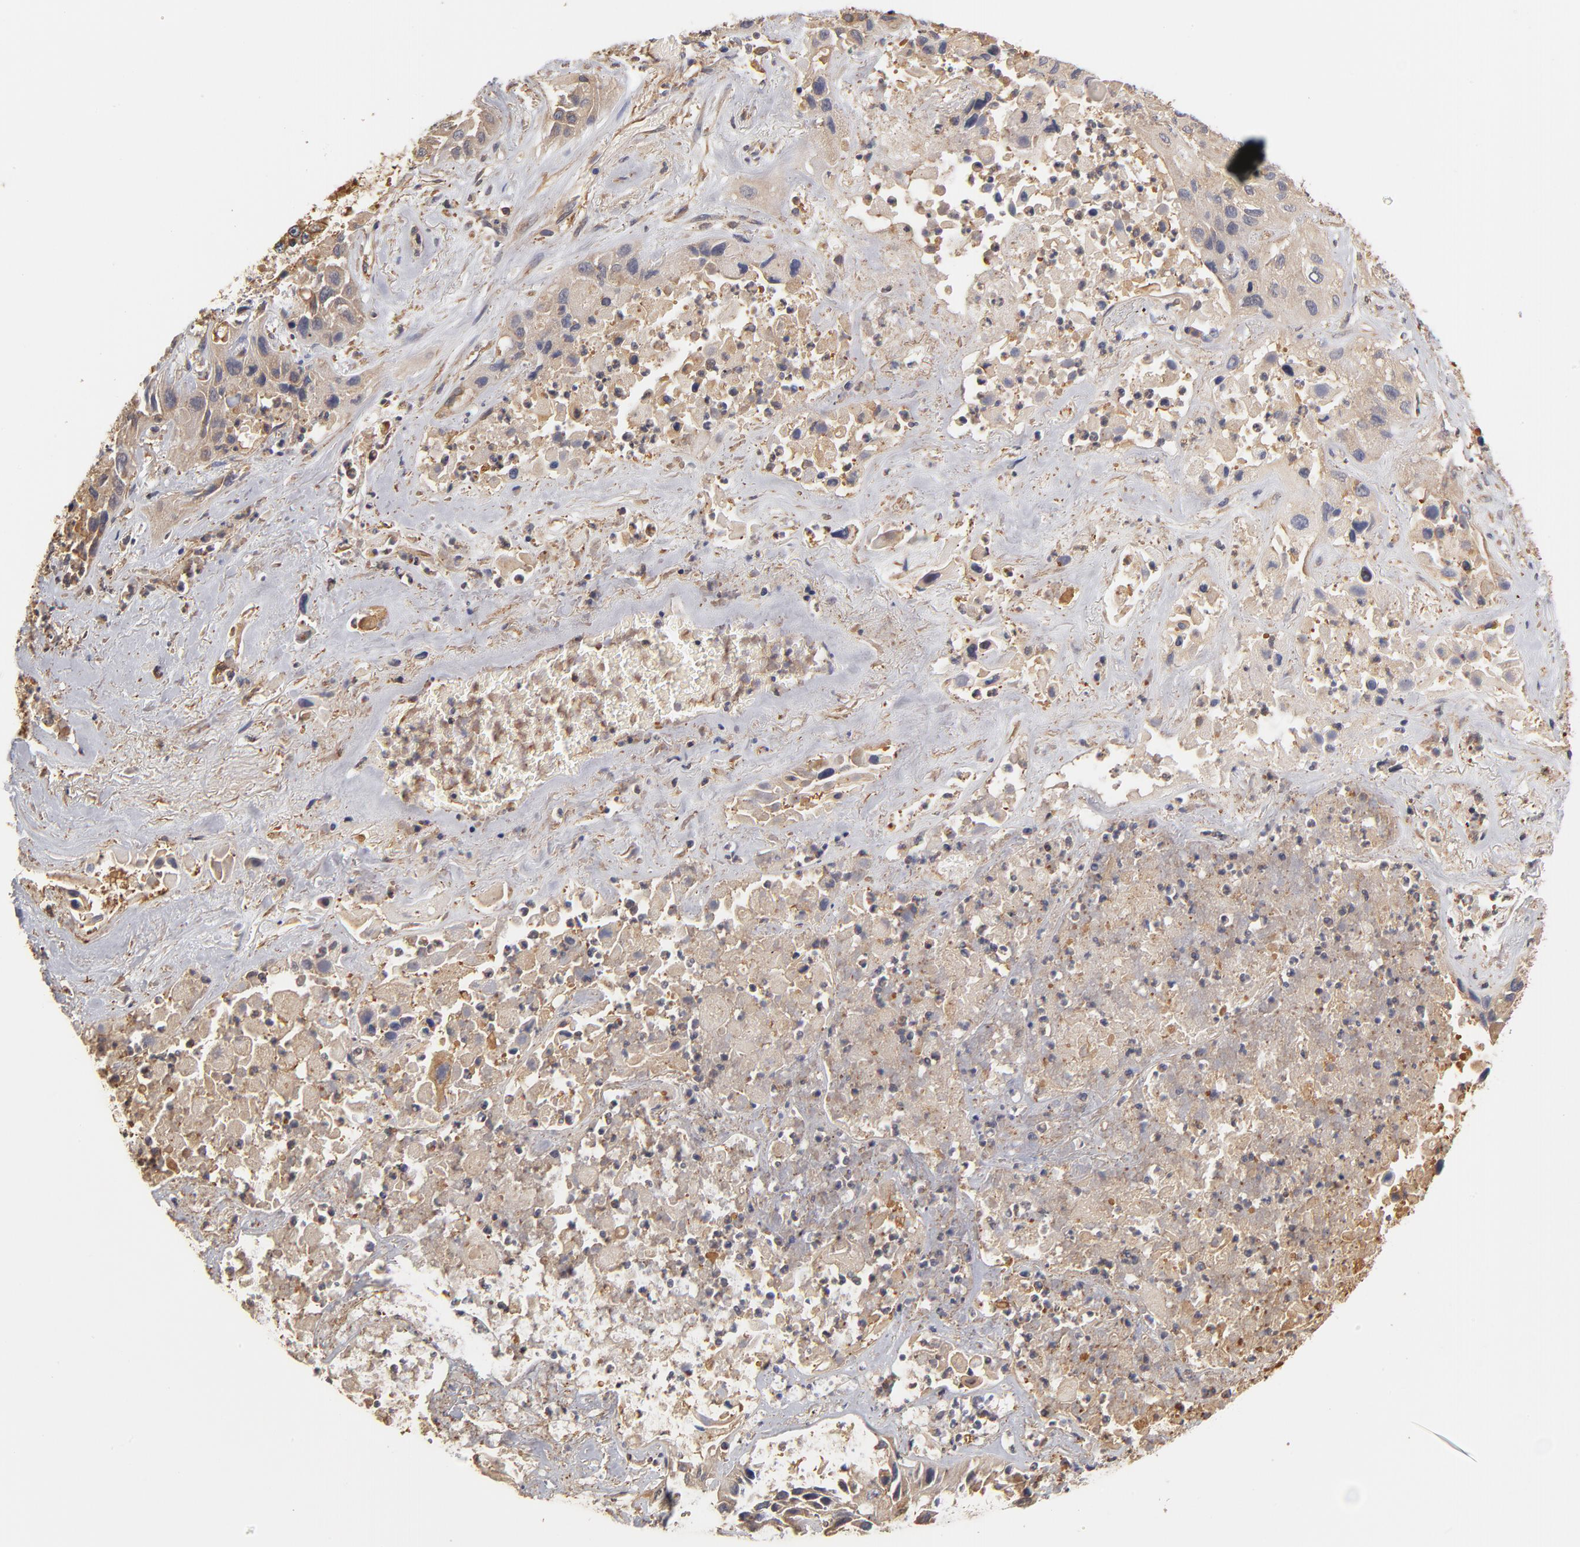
{"staining": {"intensity": "moderate", "quantity": ">75%", "location": "cytoplasmic/membranous"}, "tissue": "lung cancer", "cell_type": "Tumor cells", "image_type": "cancer", "snomed": [{"axis": "morphology", "description": "Squamous cell carcinoma, NOS"}, {"axis": "topography", "description": "Lung"}], "caption": "Lung squamous cell carcinoma stained with a protein marker displays moderate staining in tumor cells.", "gene": "FCMR", "patient": {"sex": "female", "age": 76}}